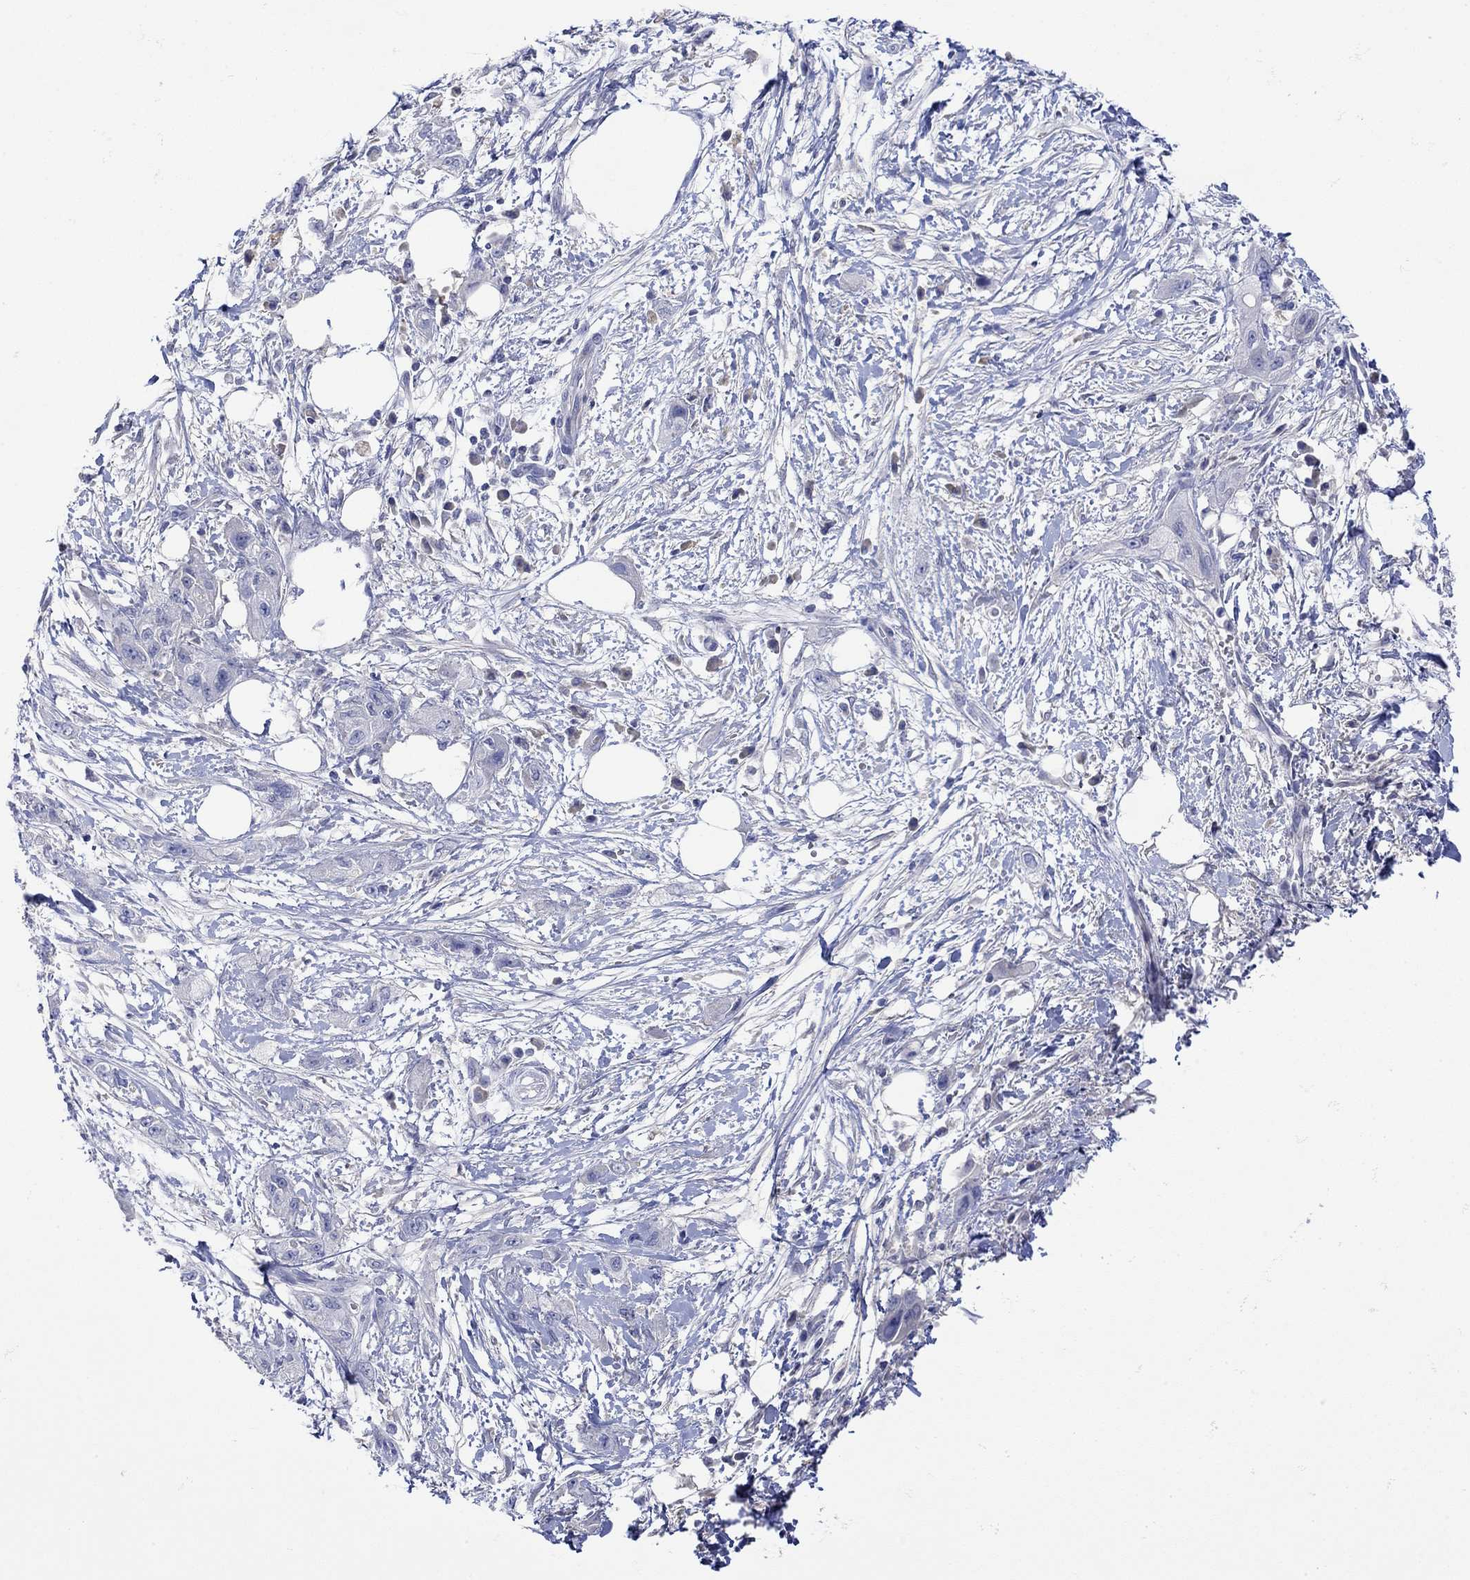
{"staining": {"intensity": "negative", "quantity": "none", "location": "none"}, "tissue": "pancreatic cancer", "cell_type": "Tumor cells", "image_type": "cancer", "snomed": [{"axis": "morphology", "description": "Adenocarcinoma, NOS"}, {"axis": "topography", "description": "Pancreas"}], "caption": "The IHC micrograph has no significant staining in tumor cells of pancreatic adenocarcinoma tissue.", "gene": "MSI1", "patient": {"sex": "male", "age": 72}}